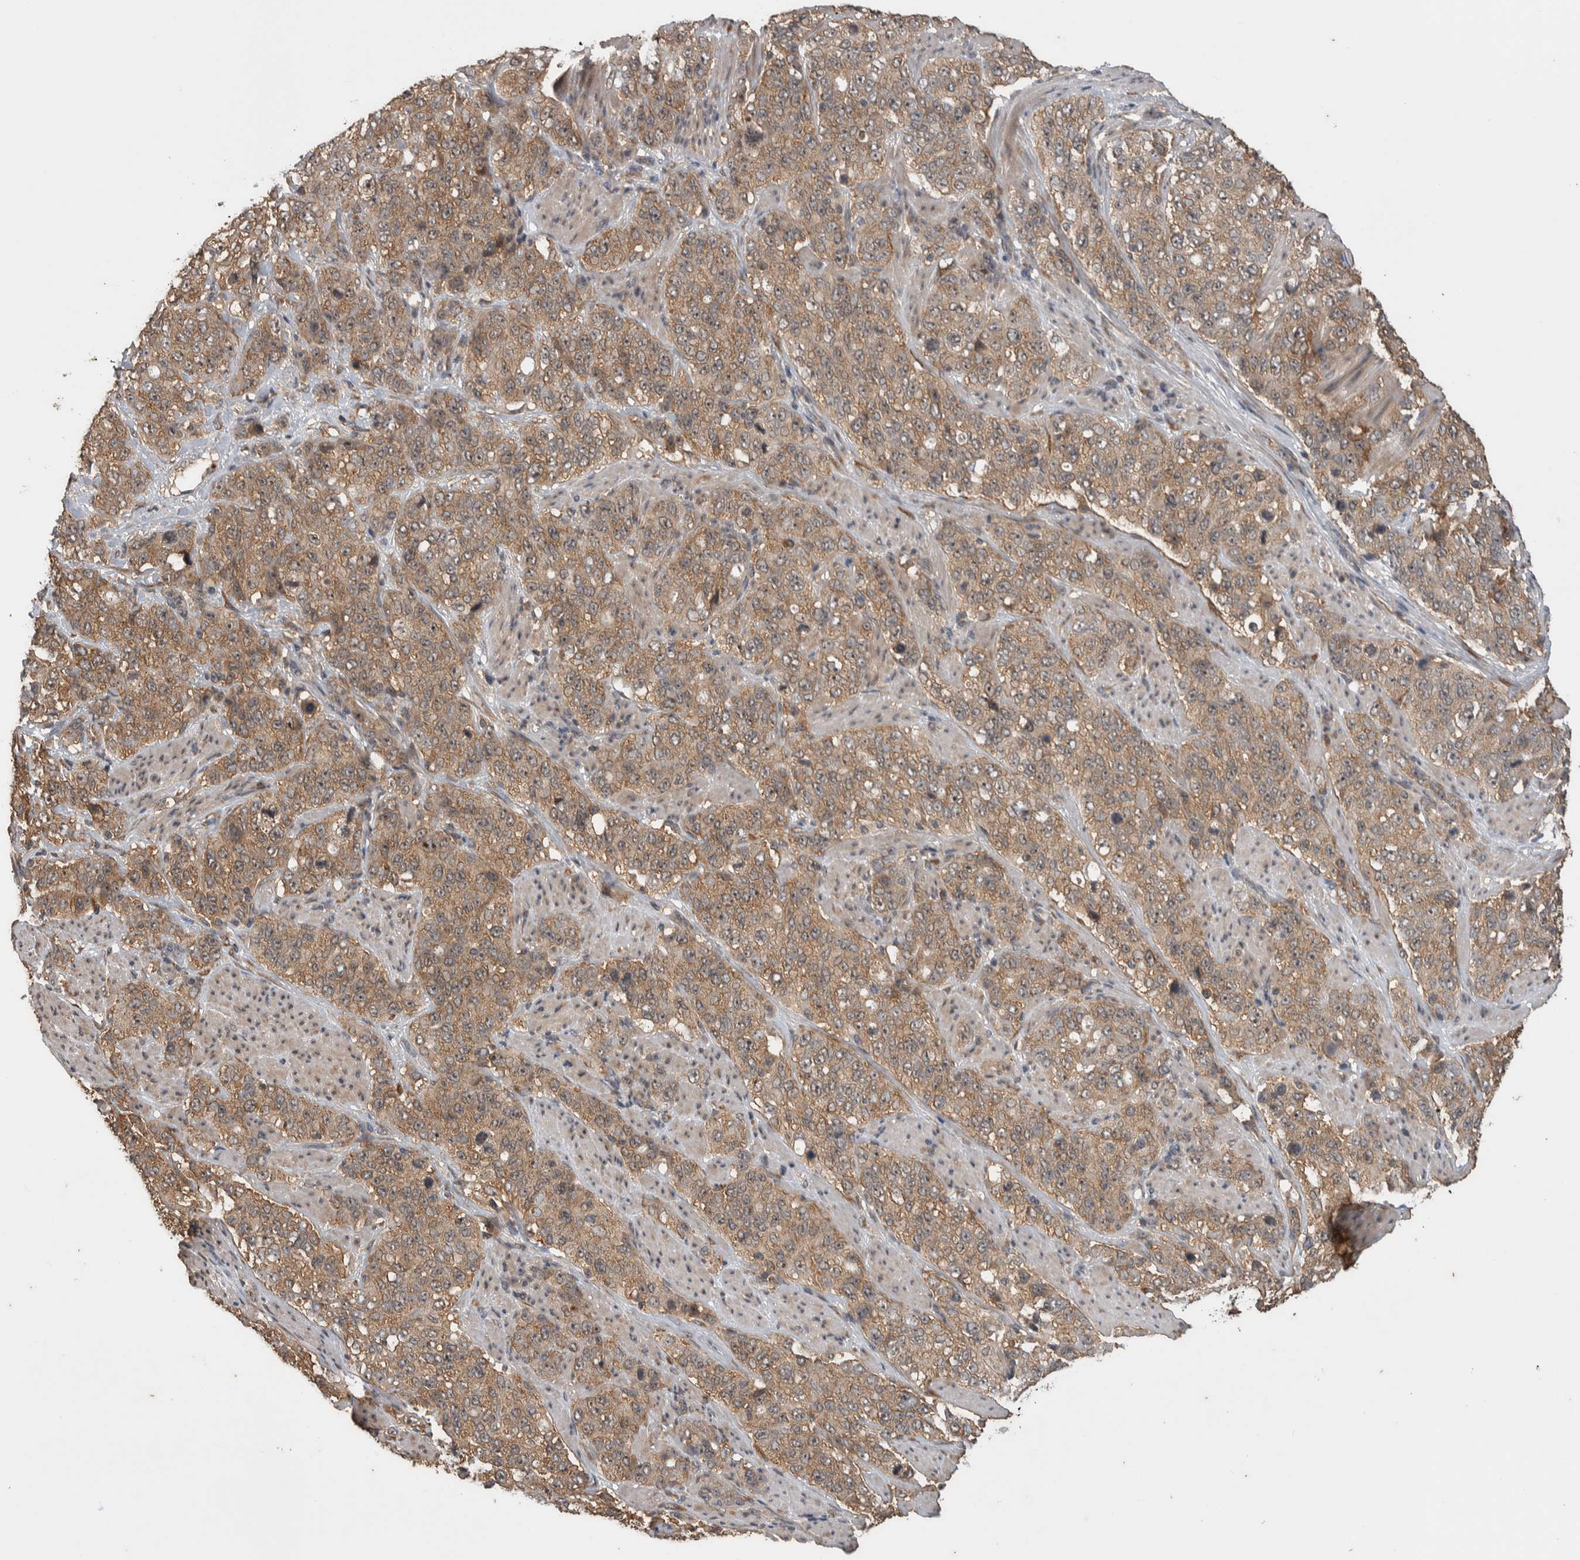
{"staining": {"intensity": "moderate", "quantity": ">75%", "location": "cytoplasmic/membranous"}, "tissue": "stomach cancer", "cell_type": "Tumor cells", "image_type": "cancer", "snomed": [{"axis": "morphology", "description": "Adenocarcinoma, NOS"}, {"axis": "topography", "description": "Stomach"}], "caption": "Immunohistochemical staining of stomach cancer (adenocarcinoma) exhibits moderate cytoplasmic/membranous protein staining in approximately >75% of tumor cells.", "gene": "DVL2", "patient": {"sex": "male", "age": 48}}